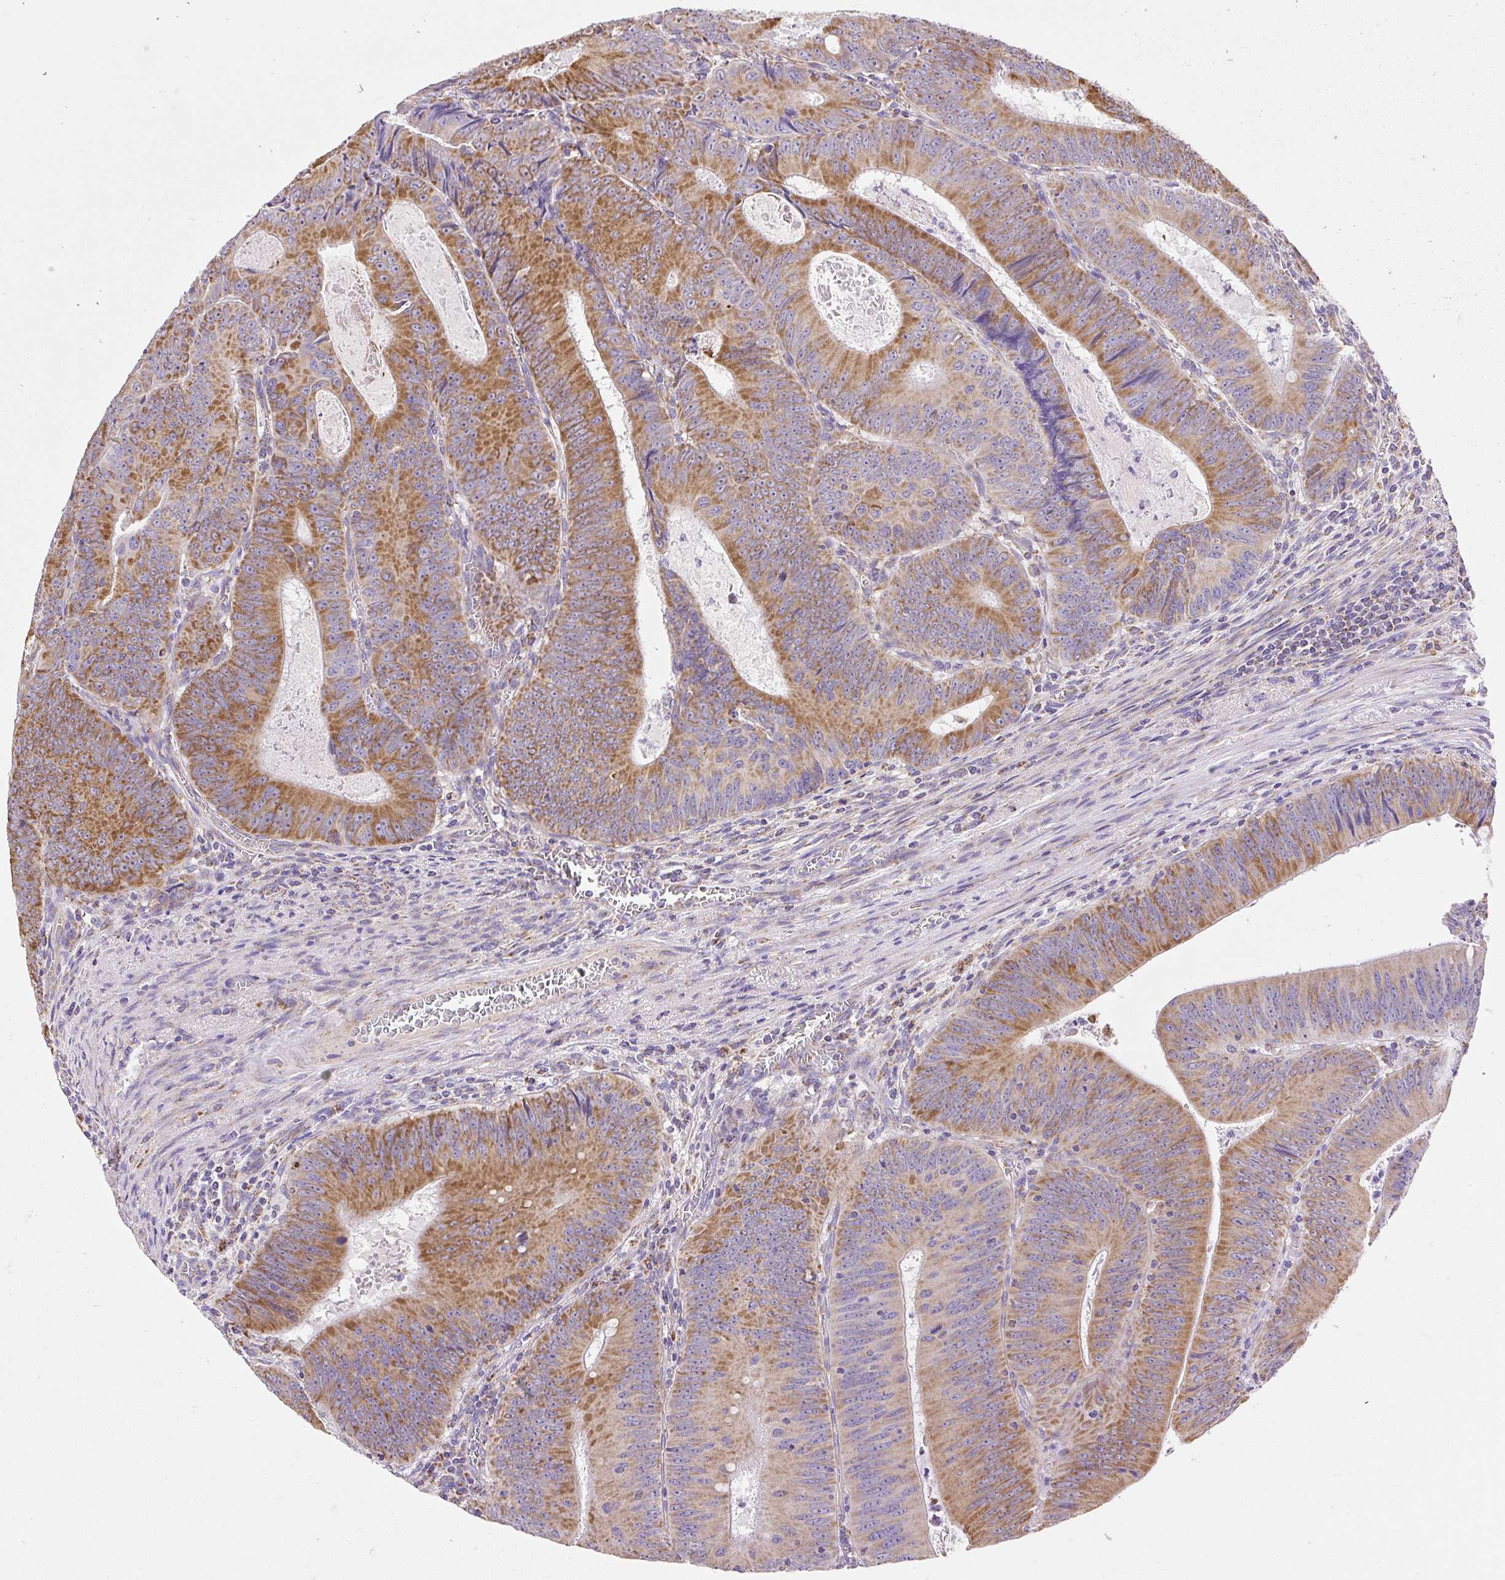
{"staining": {"intensity": "moderate", "quantity": ">75%", "location": "cytoplasmic/membranous"}, "tissue": "colorectal cancer", "cell_type": "Tumor cells", "image_type": "cancer", "snomed": [{"axis": "morphology", "description": "Adenocarcinoma, NOS"}, {"axis": "topography", "description": "Rectum"}], "caption": "Protein analysis of colorectal cancer (adenocarcinoma) tissue displays moderate cytoplasmic/membranous staining in about >75% of tumor cells. The staining was performed using DAB, with brown indicating positive protein expression. Nuclei are stained blue with hematoxylin.", "gene": "DAAM2", "patient": {"sex": "female", "age": 72}}